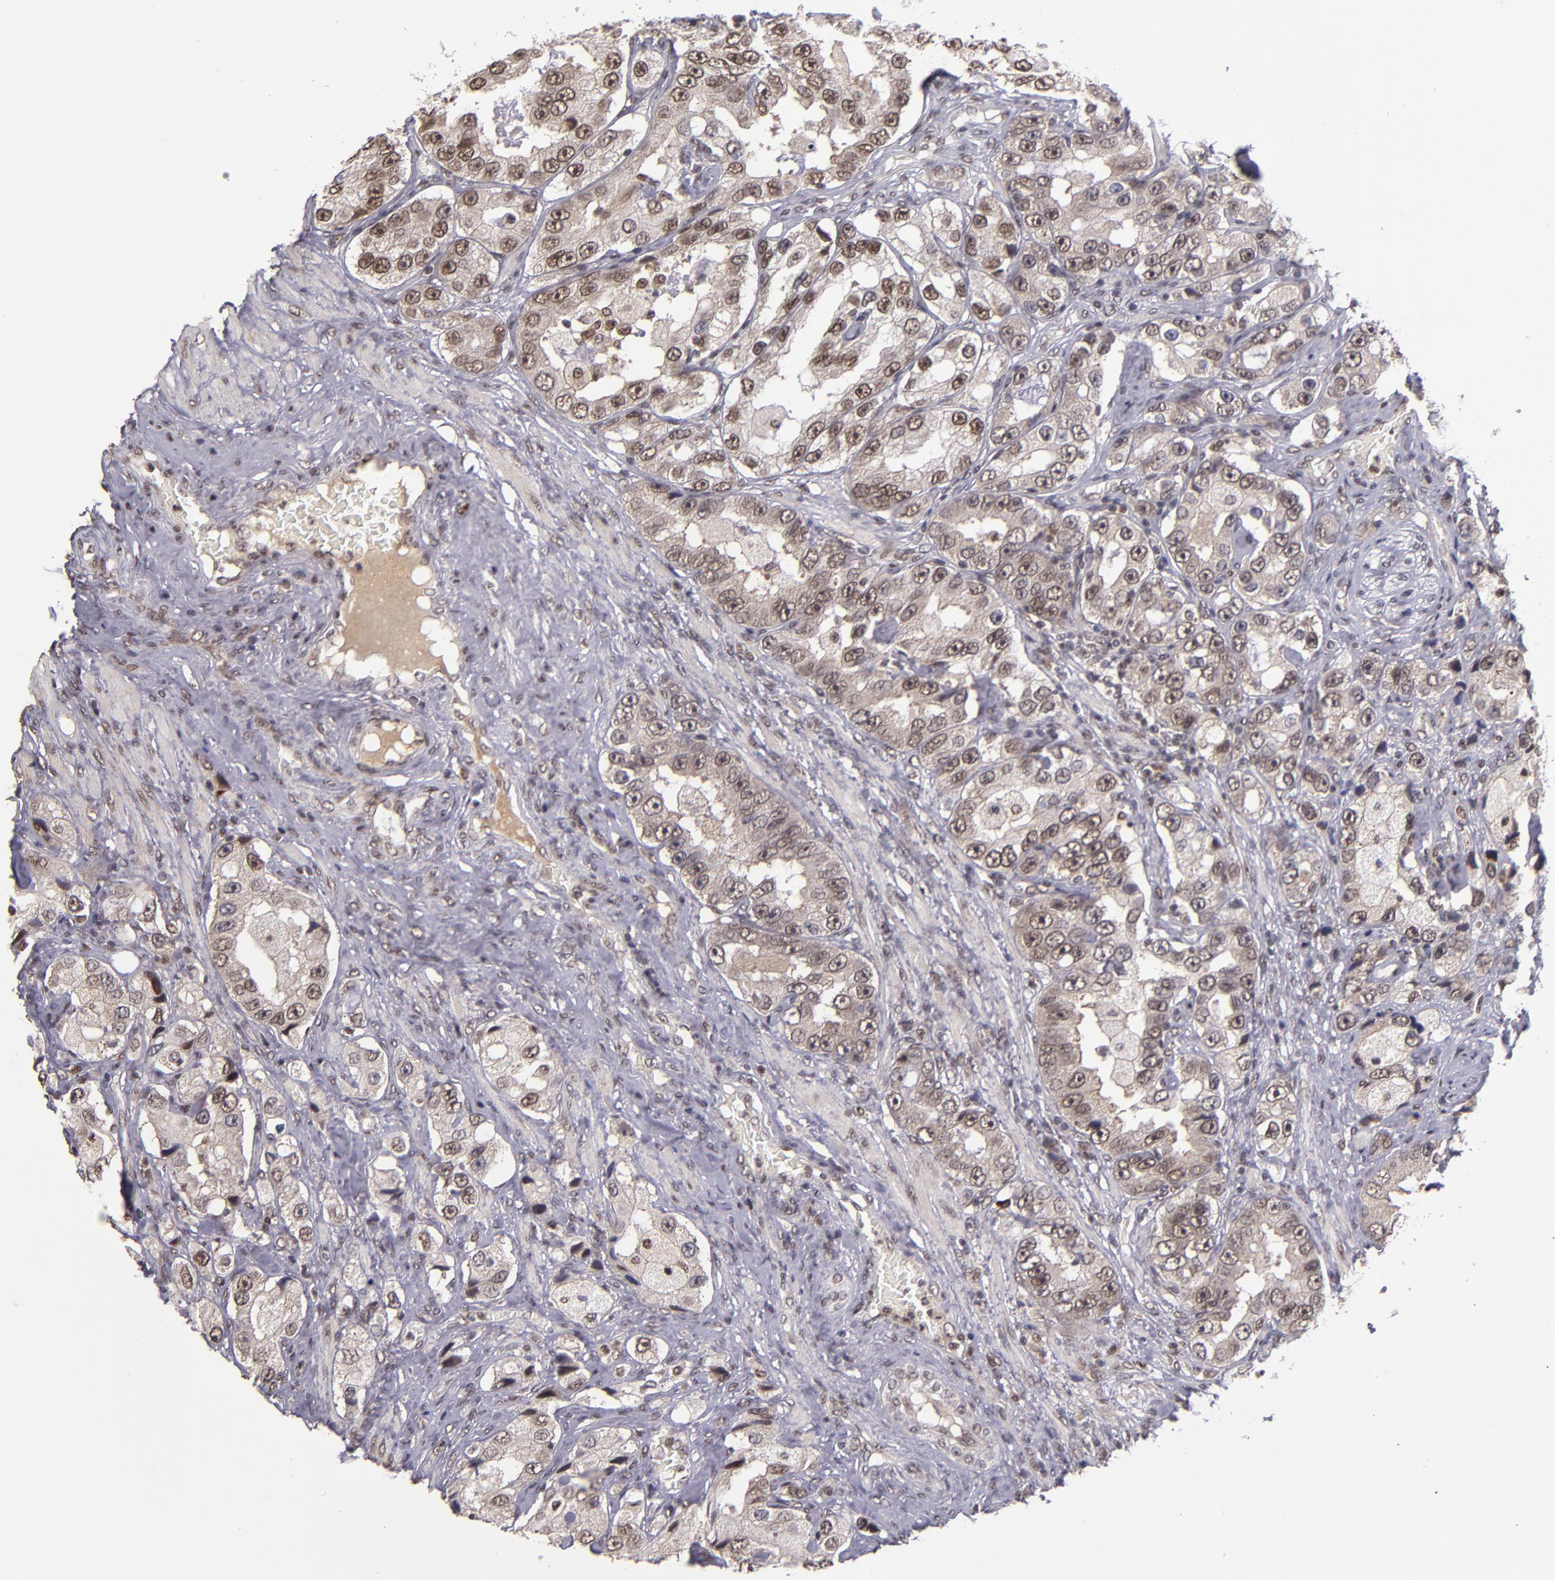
{"staining": {"intensity": "strong", "quantity": ">75%", "location": "nuclear"}, "tissue": "prostate cancer", "cell_type": "Tumor cells", "image_type": "cancer", "snomed": [{"axis": "morphology", "description": "Adenocarcinoma, High grade"}, {"axis": "topography", "description": "Prostate"}], "caption": "Immunohistochemical staining of human adenocarcinoma (high-grade) (prostate) displays high levels of strong nuclear positivity in approximately >75% of tumor cells. The protein of interest is stained brown, and the nuclei are stained in blue (DAB (3,3'-diaminobenzidine) IHC with brightfield microscopy, high magnification).", "gene": "EP300", "patient": {"sex": "male", "age": 63}}